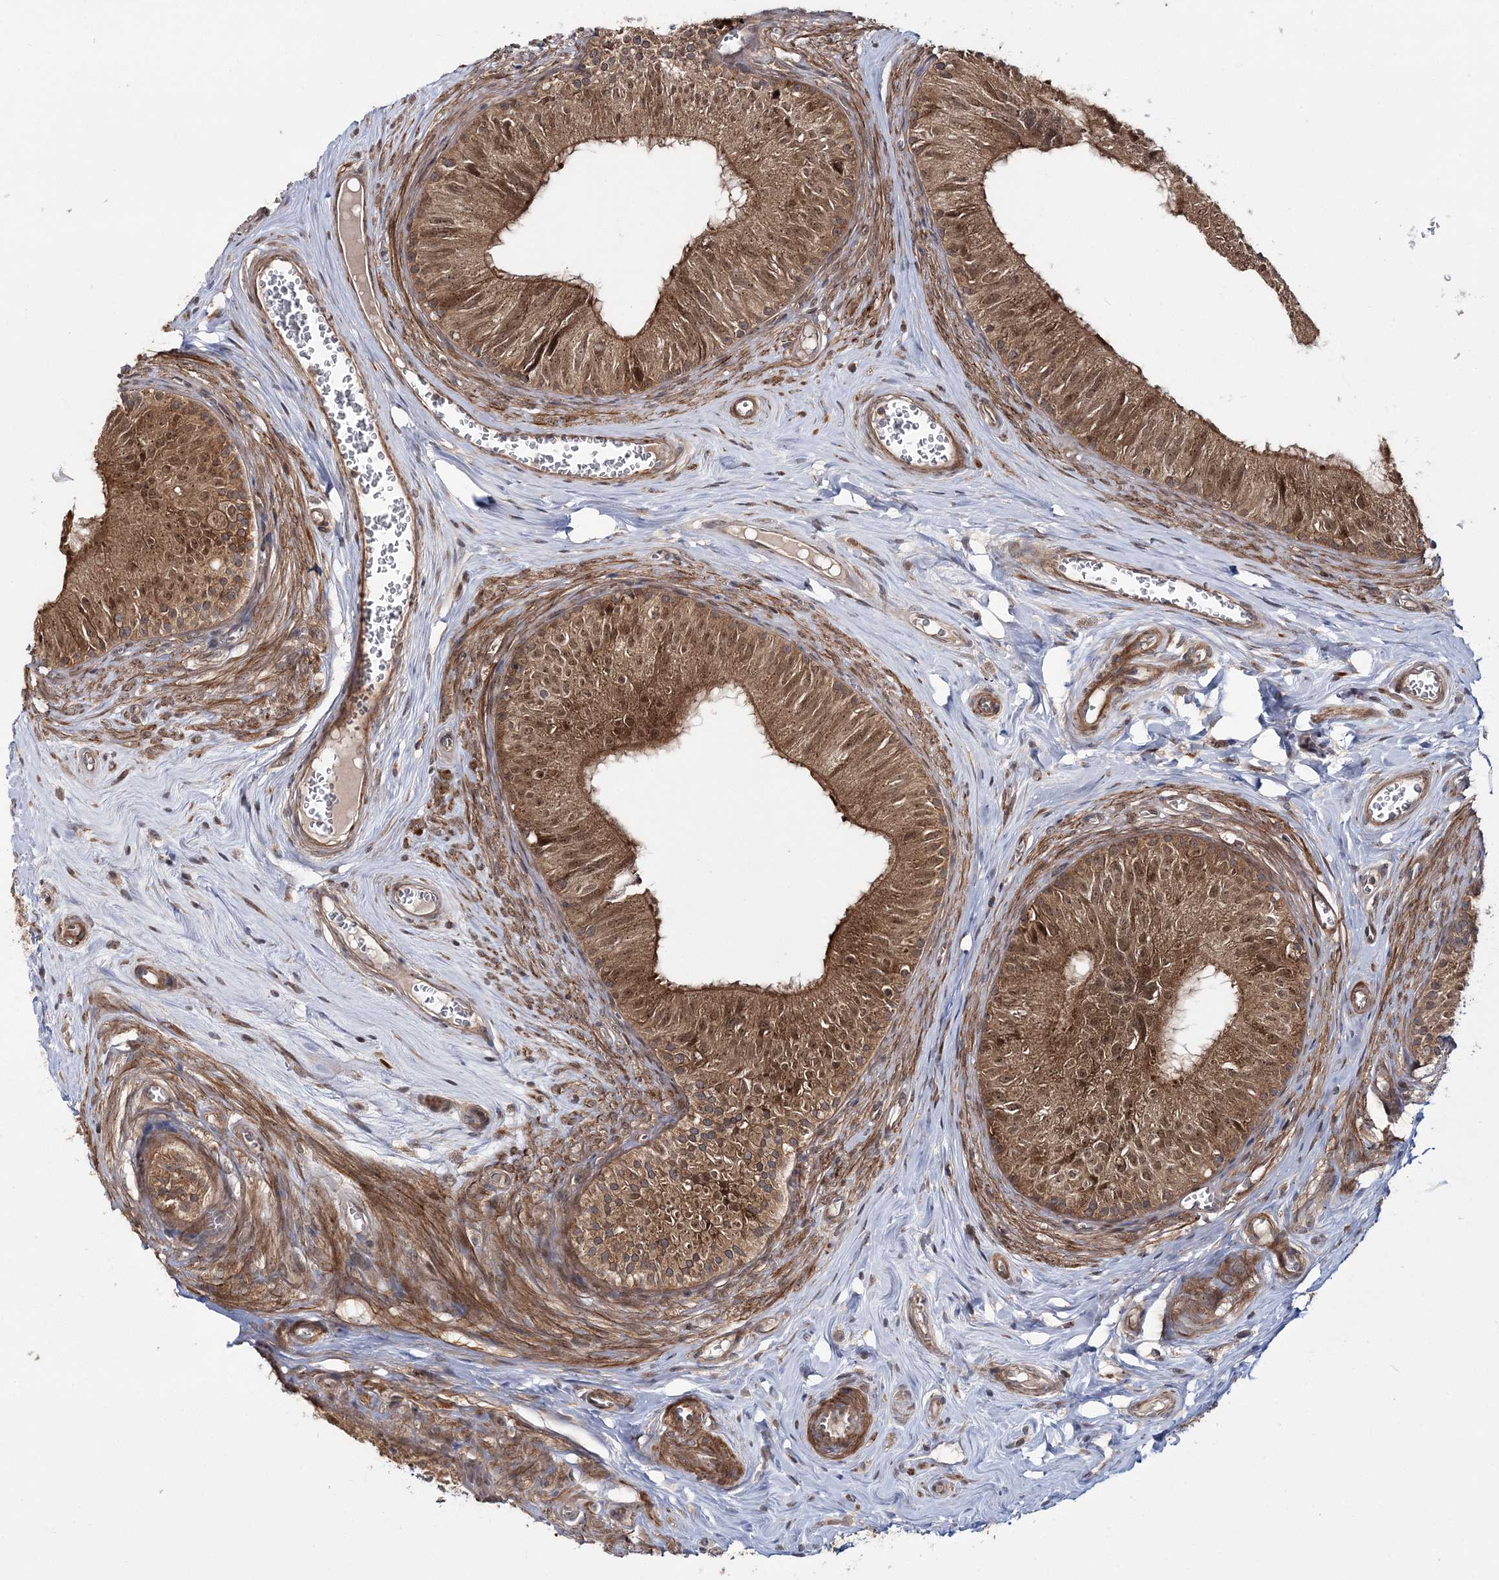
{"staining": {"intensity": "moderate", "quantity": ">75%", "location": "cytoplasmic/membranous,nuclear"}, "tissue": "epididymis", "cell_type": "Glandular cells", "image_type": "normal", "snomed": [{"axis": "morphology", "description": "Normal tissue, NOS"}, {"axis": "topography", "description": "Epididymis"}], "caption": "IHC (DAB (3,3'-diaminobenzidine)) staining of normal human epididymis exhibits moderate cytoplasmic/membranous,nuclear protein positivity in approximately >75% of glandular cells. The staining was performed using DAB to visualize the protein expression in brown, while the nuclei were stained in blue with hematoxylin (Magnification: 20x).", "gene": "MOCS2", "patient": {"sex": "male", "age": 46}}